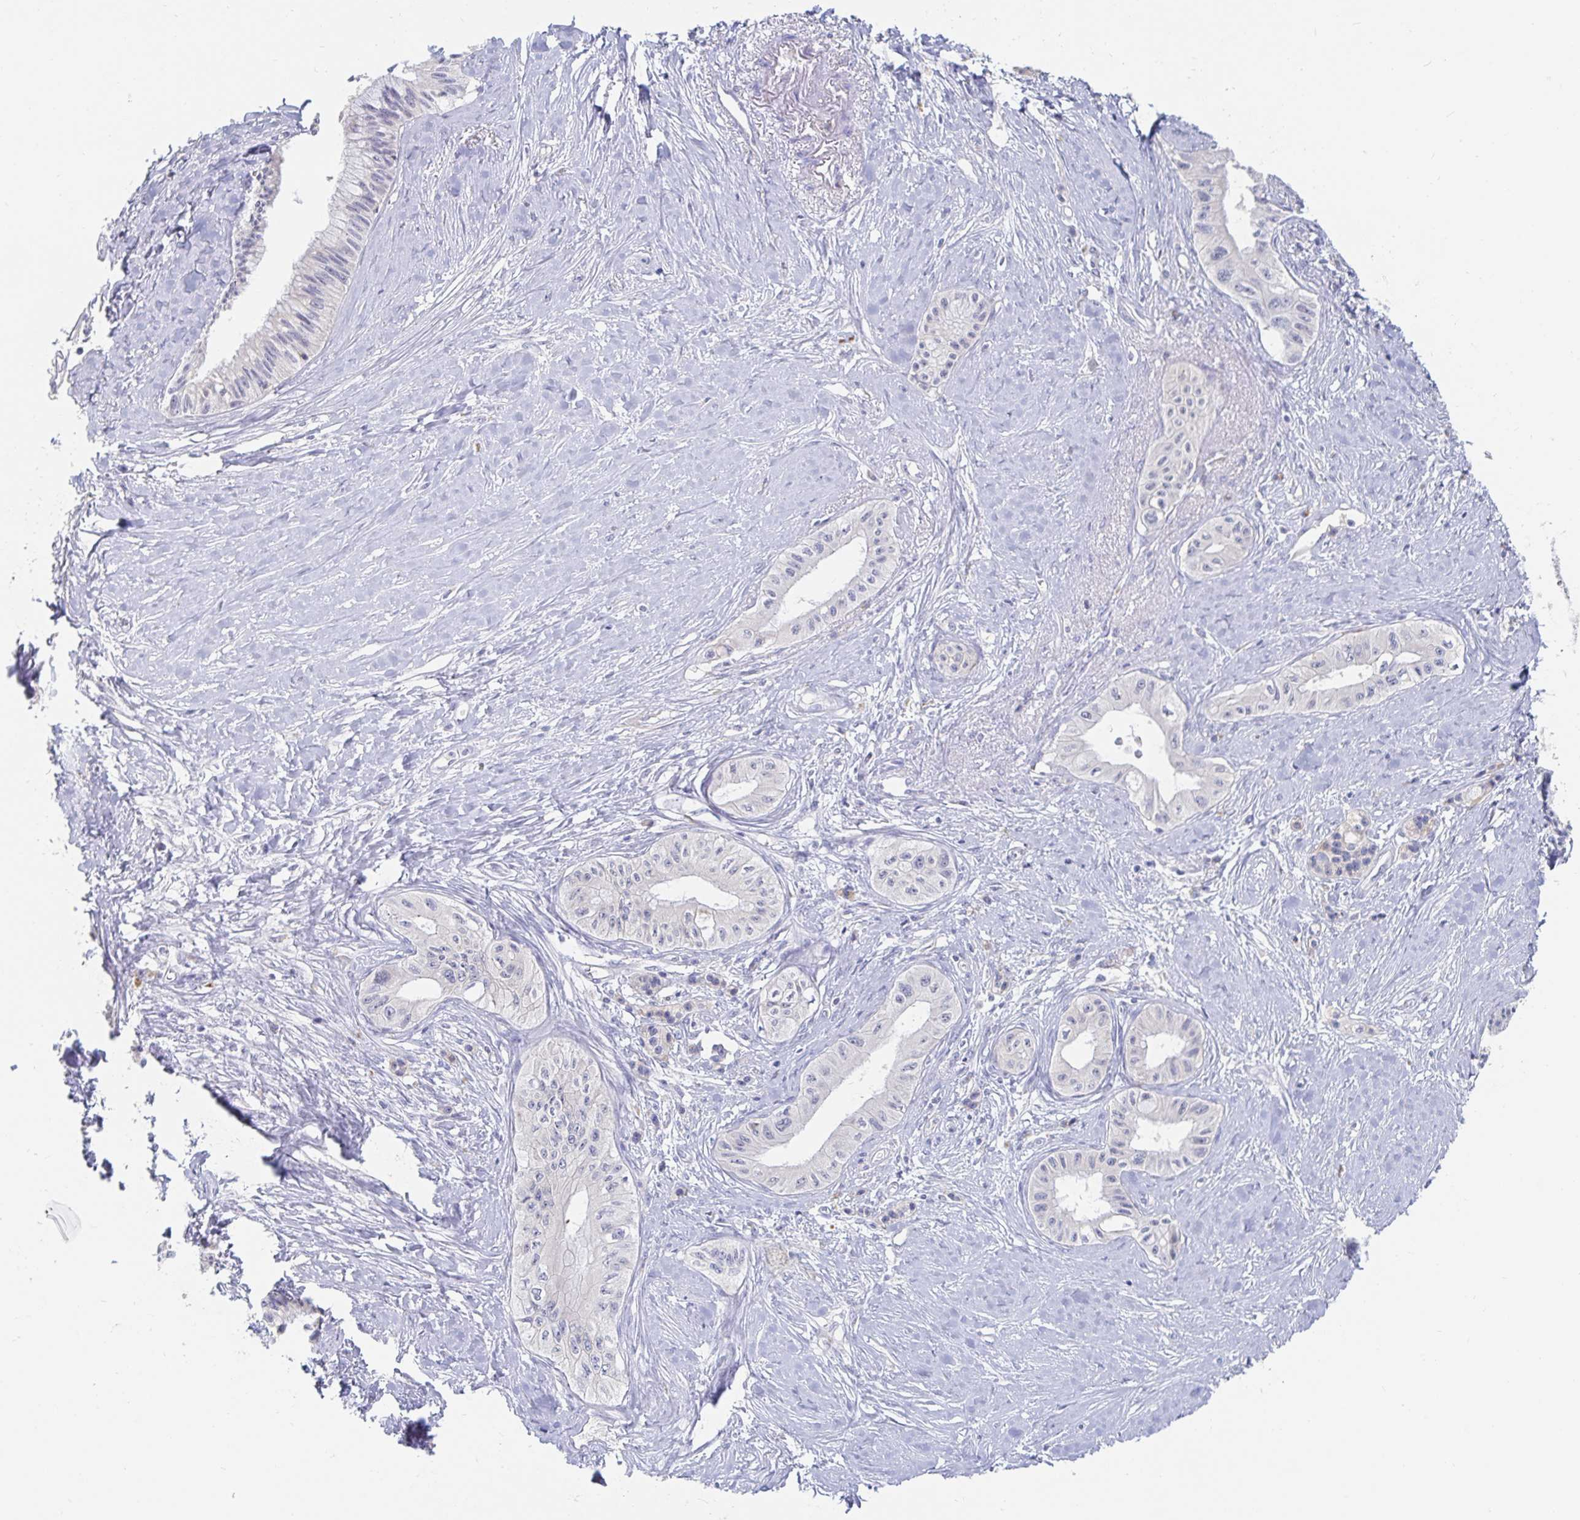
{"staining": {"intensity": "negative", "quantity": "none", "location": "none"}, "tissue": "pancreatic cancer", "cell_type": "Tumor cells", "image_type": "cancer", "snomed": [{"axis": "morphology", "description": "Adenocarcinoma, NOS"}, {"axis": "topography", "description": "Pancreas"}], "caption": "The image demonstrates no significant expression in tumor cells of pancreatic adenocarcinoma. Nuclei are stained in blue.", "gene": "SPPL3", "patient": {"sex": "male", "age": 71}}